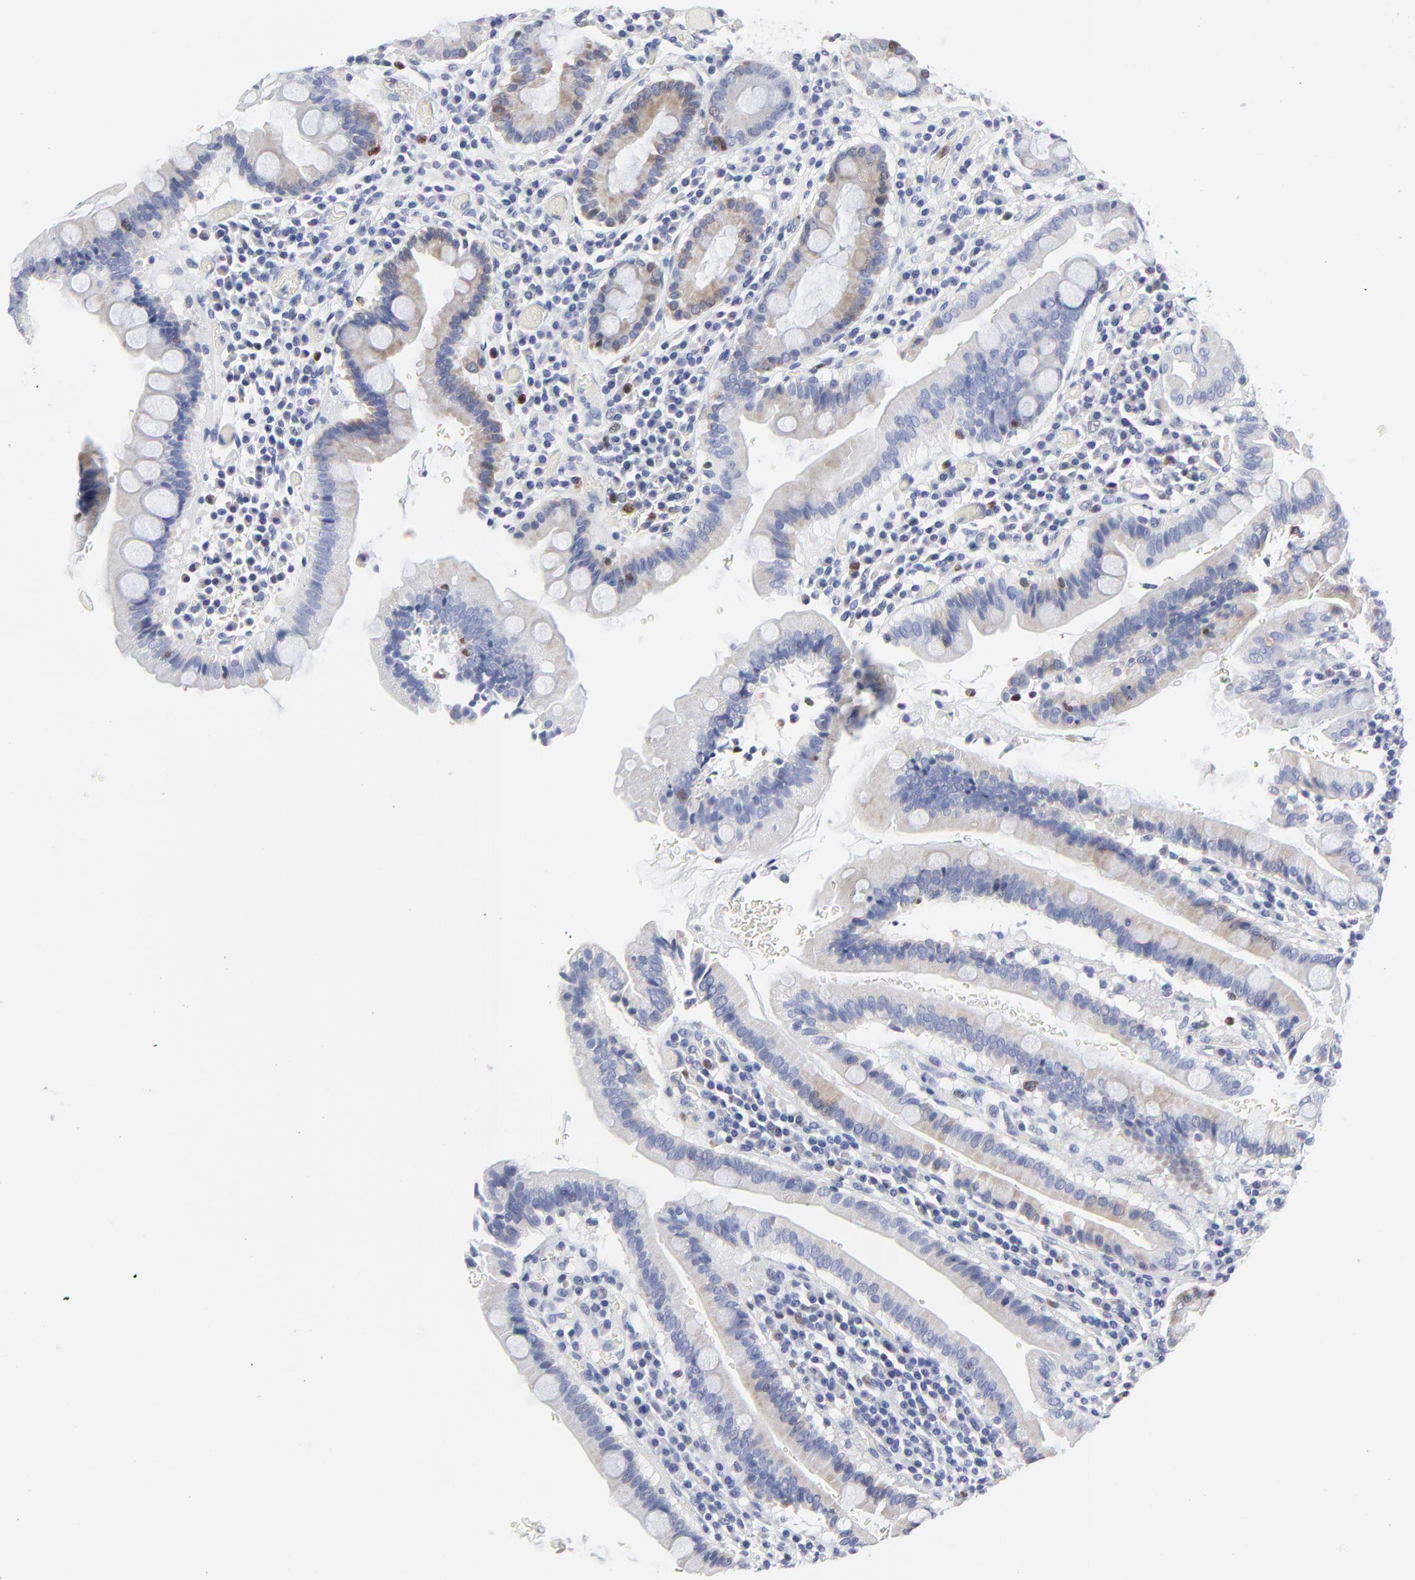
{"staining": {"intensity": "moderate", "quantity": "<25%", "location": "cytoplasmic/membranous"}, "tissue": "duodenum", "cell_type": "Glandular cells", "image_type": "normal", "snomed": [{"axis": "morphology", "description": "Normal tissue, NOS"}, {"axis": "topography", "description": "Stomach, lower"}, {"axis": "topography", "description": "Duodenum"}], "caption": "High-magnification brightfield microscopy of unremarkable duodenum stained with DAB (brown) and counterstained with hematoxylin (blue). glandular cells exhibit moderate cytoplasmic/membranous staining is appreciated in approximately<25% of cells.", "gene": "NCAPH", "patient": {"sex": "male", "age": 84}}